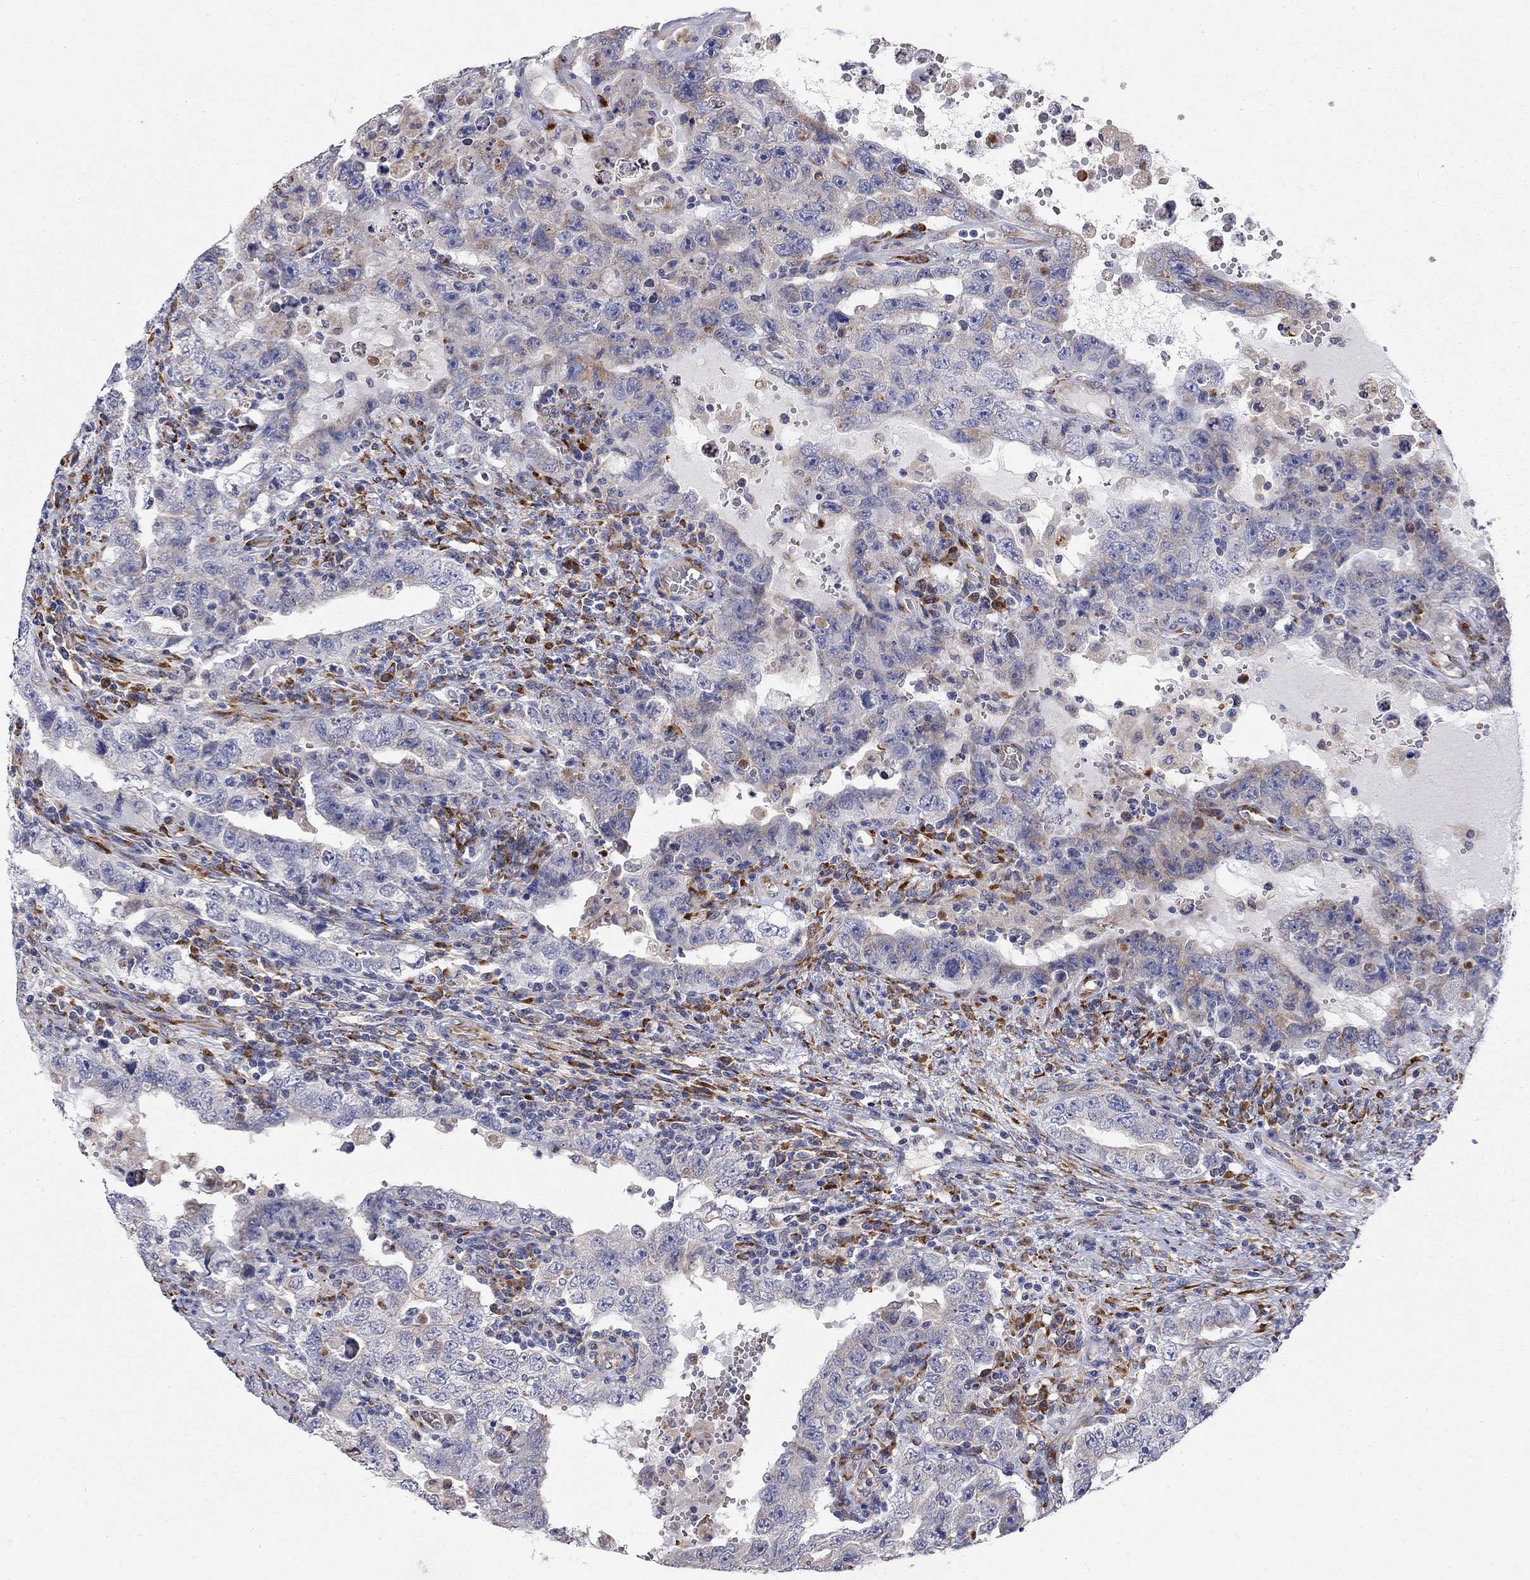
{"staining": {"intensity": "negative", "quantity": "none", "location": "none"}, "tissue": "testis cancer", "cell_type": "Tumor cells", "image_type": "cancer", "snomed": [{"axis": "morphology", "description": "Carcinoma, Embryonal, NOS"}, {"axis": "topography", "description": "Testis"}], "caption": "Testis embryonal carcinoma was stained to show a protein in brown. There is no significant expression in tumor cells.", "gene": "CASTOR1", "patient": {"sex": "male", "age": 26}}